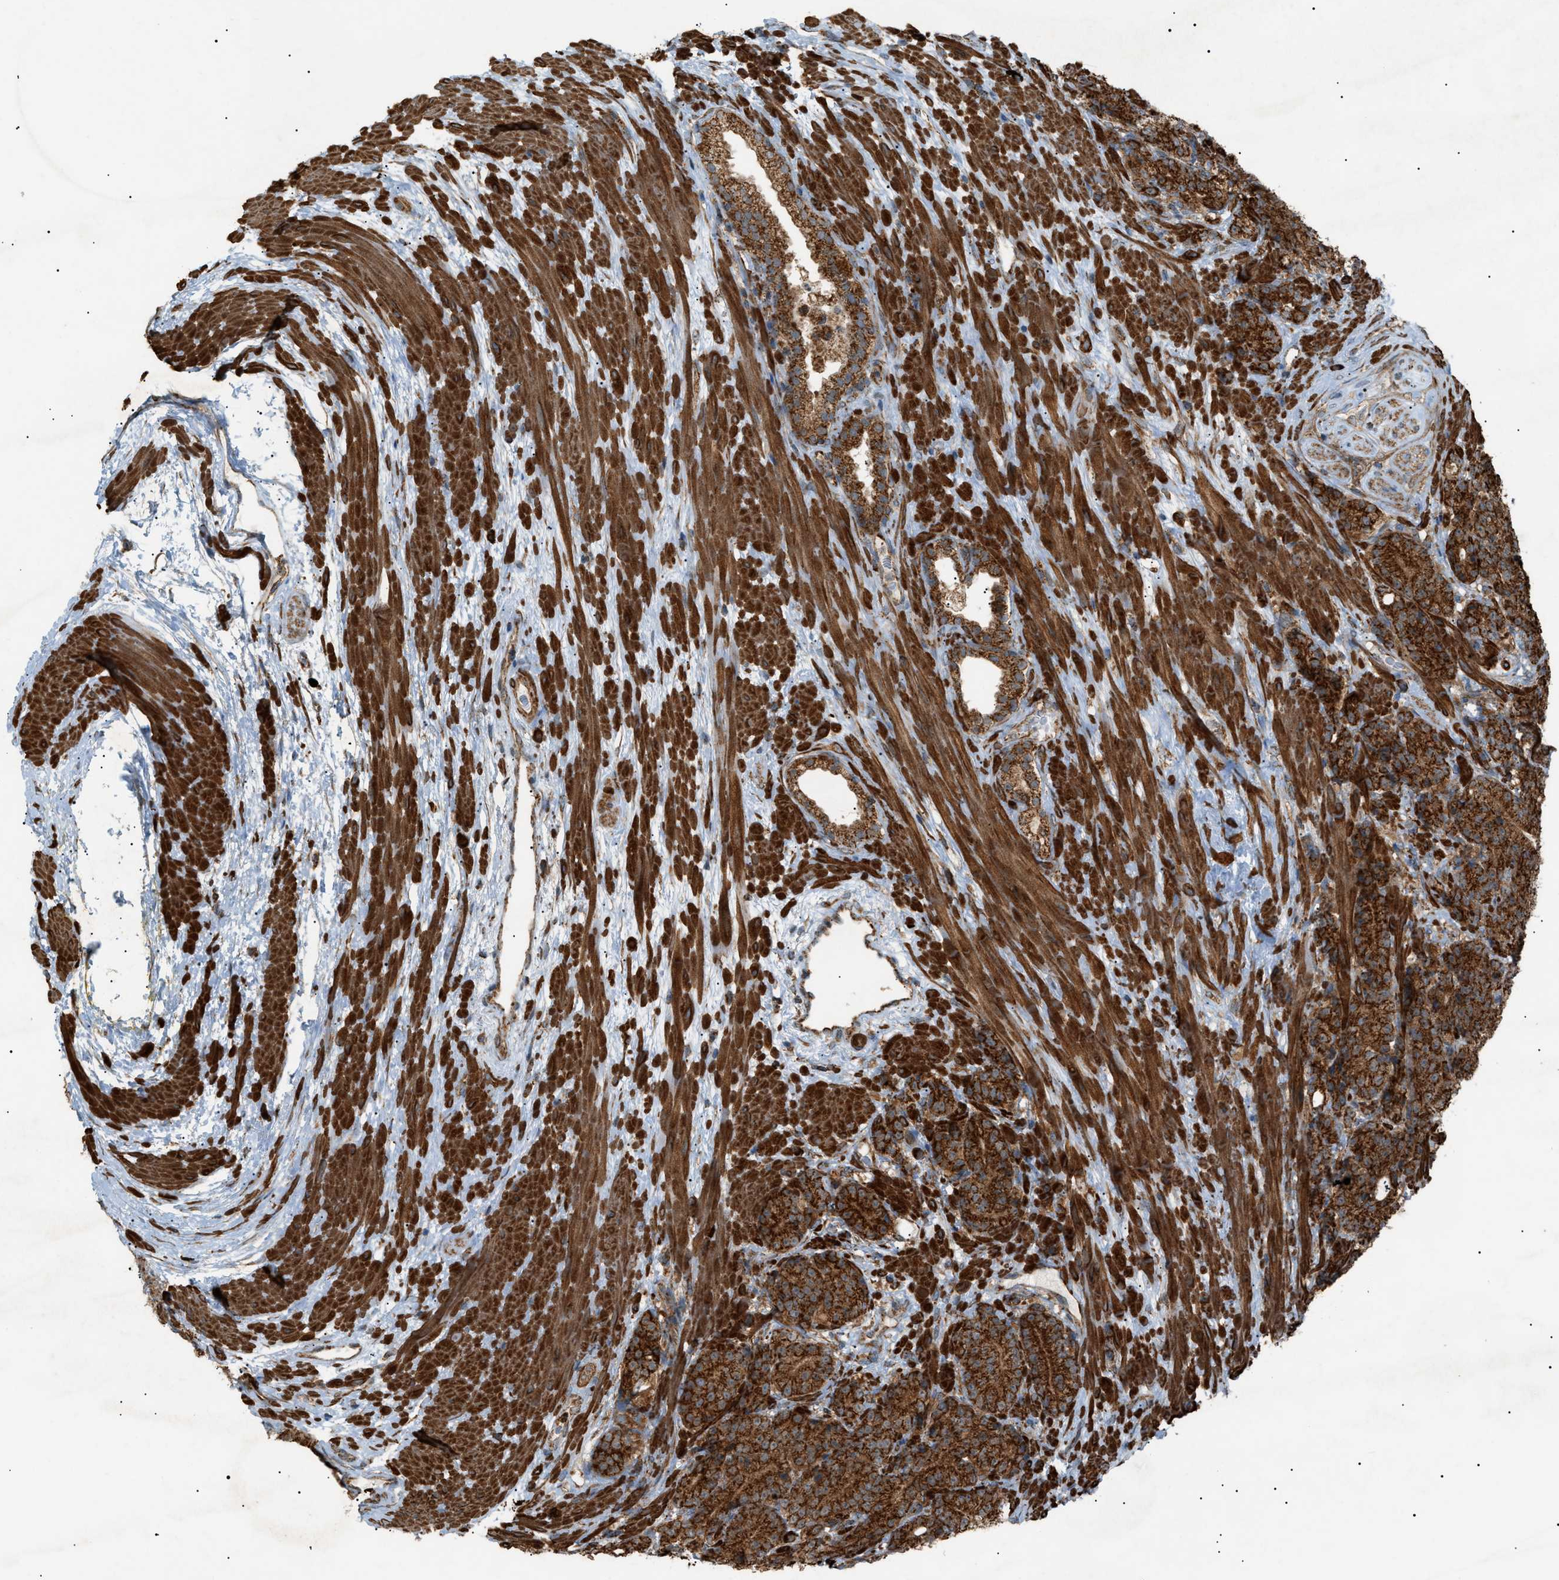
{"staining": {"intensity": "strong", "quantity": ">75%", "location": "cytoplasmic/membranous"}, "tissue": "prostate cancer", "cell_type": "Tumor cells", "image_type": "cancer", "snomed": [{"axis": "morphology", "description": "Adenocarcinoma, High grade"}, {"axis": "topography", "description": "Prostate"}], "caption": "A histopathology image of human prostate cancer stained for a protein exhibits strong cytoplasmic/membranous brown staining in tumor cells.", "gene": "C1GALT1C1", "patient": {"sex": "male", "age": 61}}